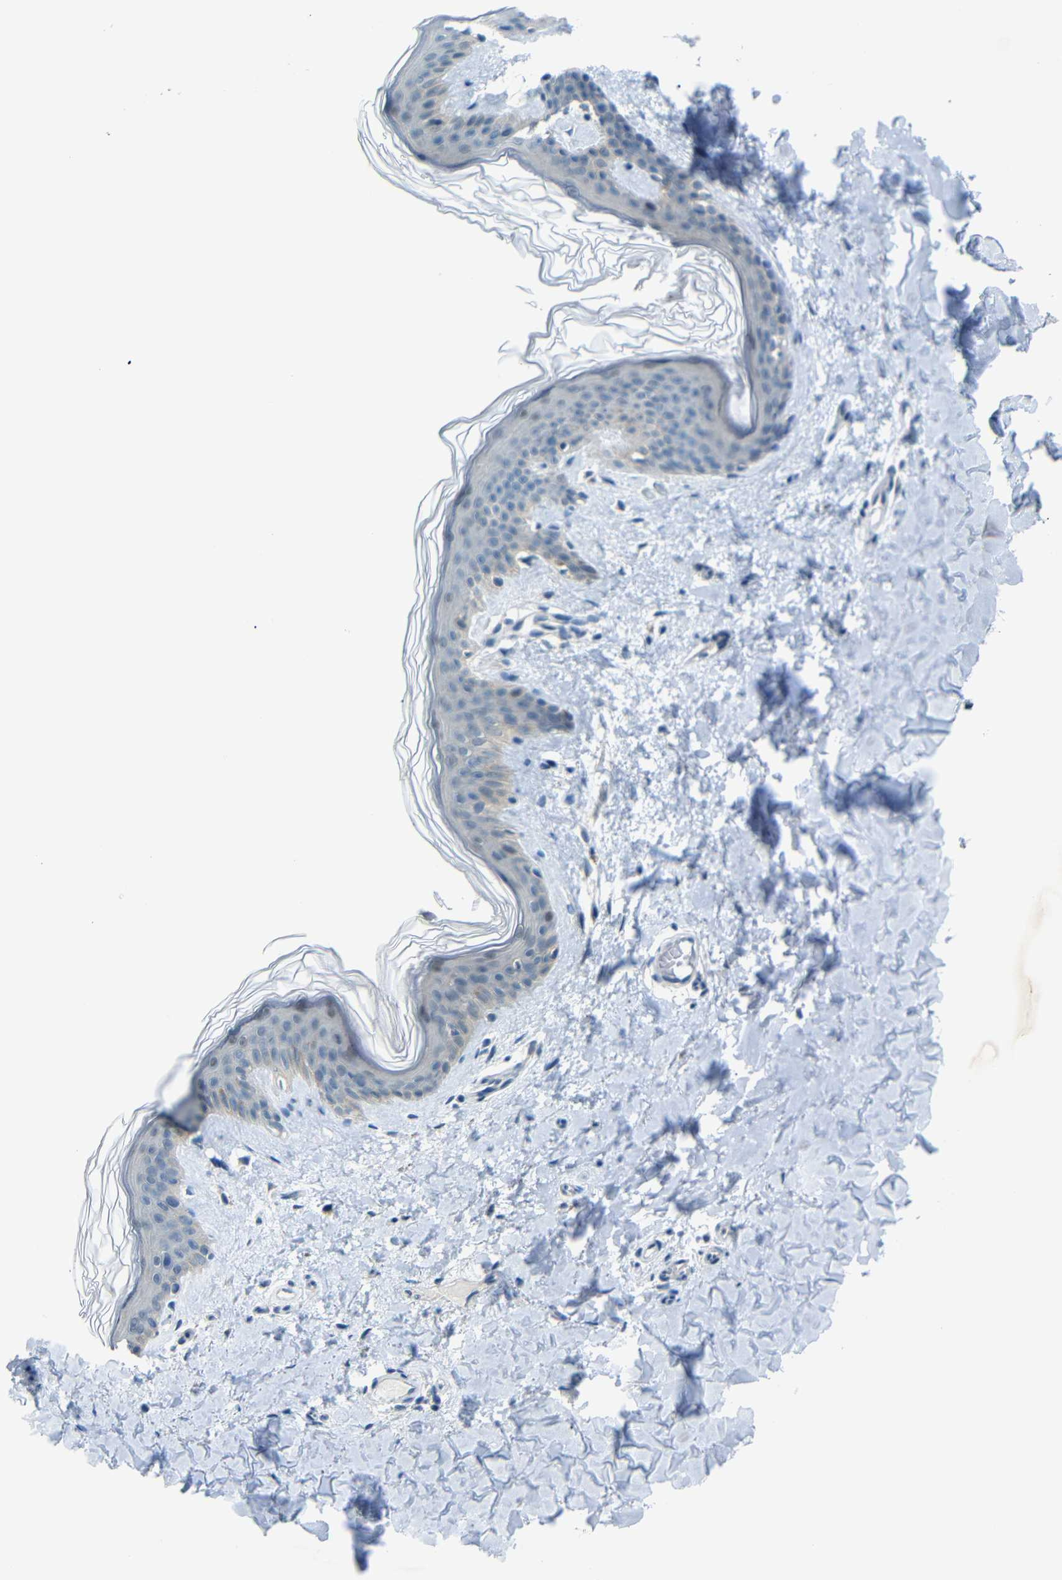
{"staining": {"intensity": "negative", "quantity": "none", "location": "none"}, "tissue": "skin", "cell_type": "Fibroblasts", "image_type": "normal", "snomed": [{"axis": "morphology", "description": "Normal tissue, NOS"}, {"axis": "topography", "description": "Skin"}], "caption": "Immunohistochemical staining of unremarkable skin displays no significant staining in fibroblasts.", "gene": "GPR158", "patient": {"sex": "female", "age": 41}}